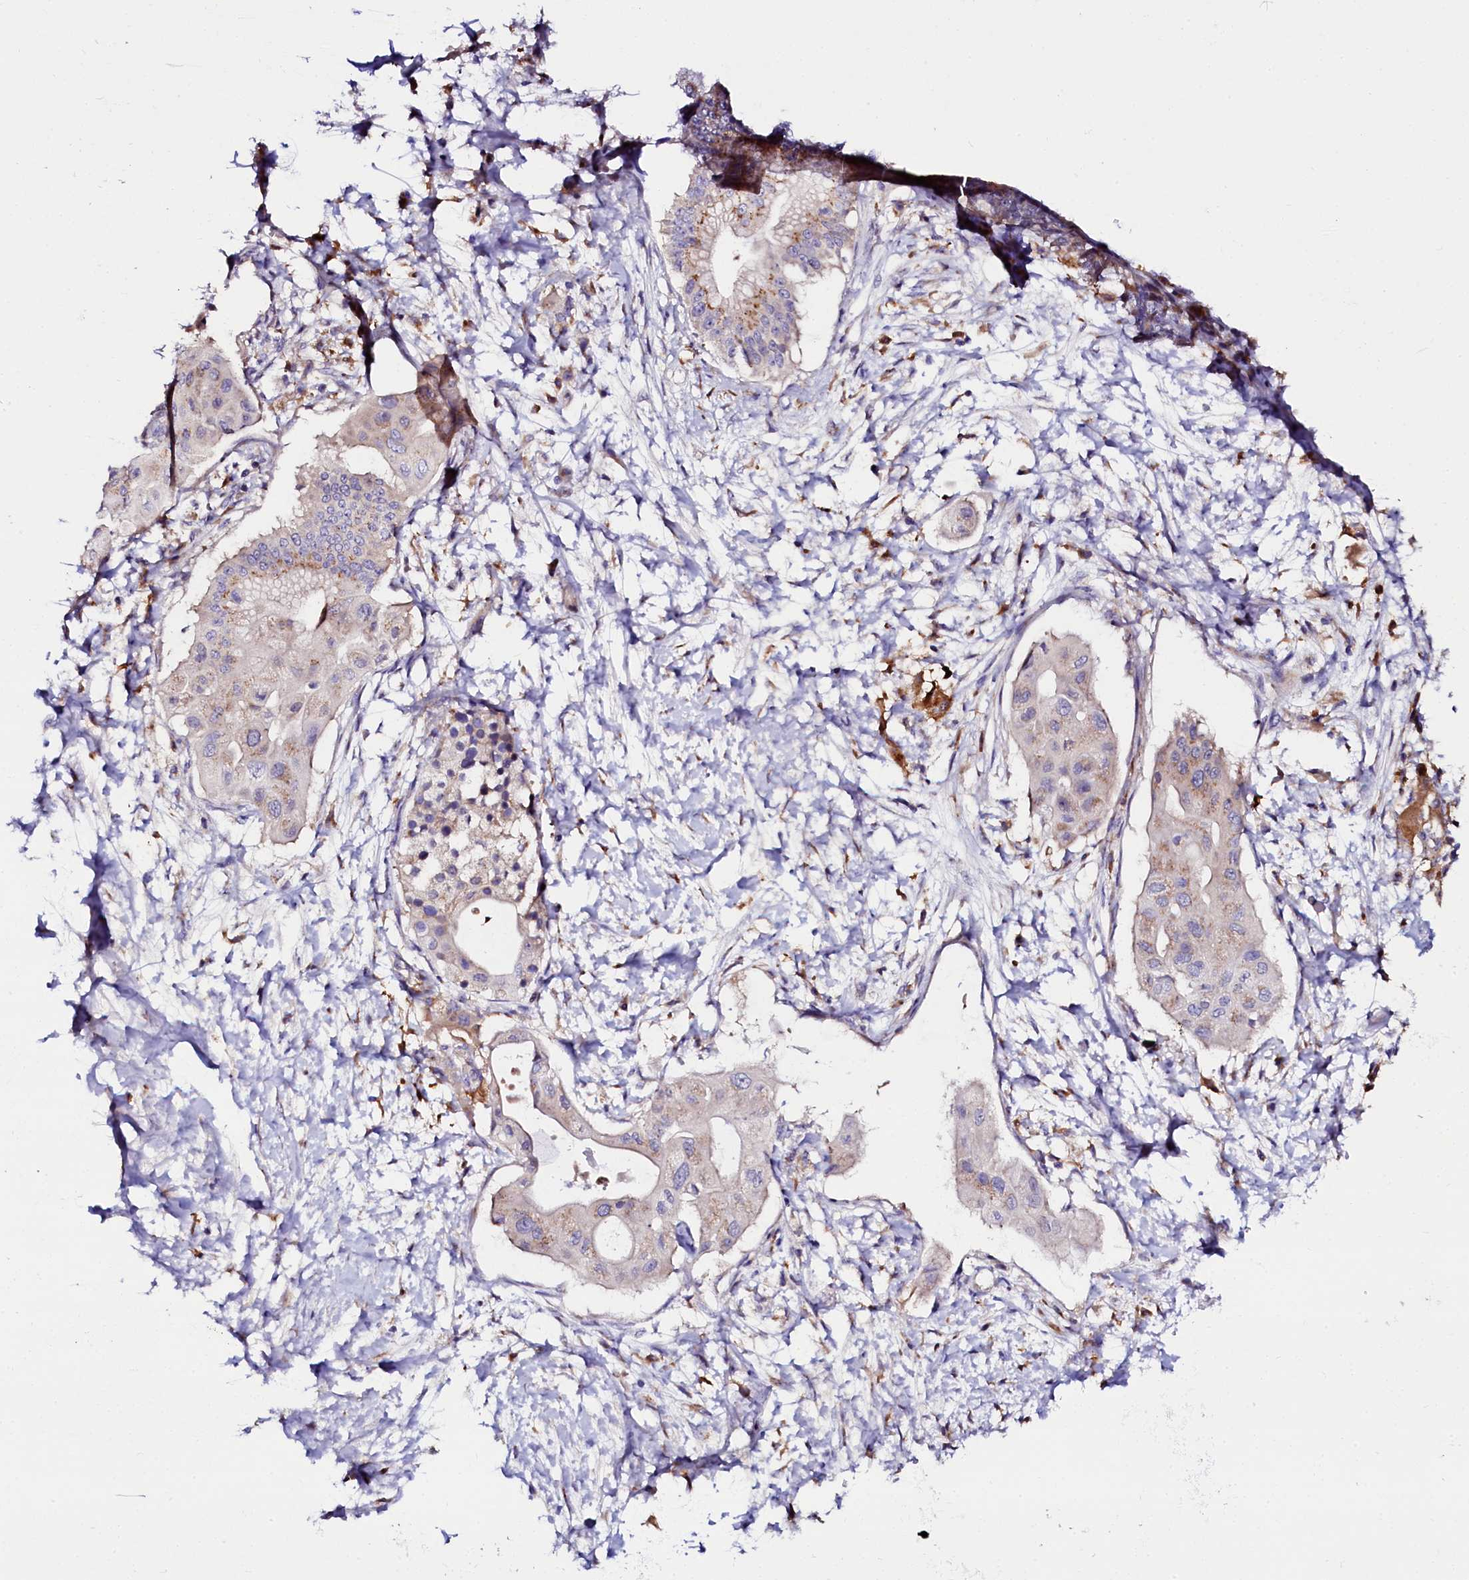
{"staining": {"intensity": "moderate", "quantity": "<25%", "location": "cytoplasmic/membranous"}, "tissue": "pancreatic cancer", "cell_type": "Tumor cells", "image_type": "cancer", "snomed": [{"axis": "morphology", "description": "Adenocarcinoma, NOS"}, {"axis": "topography", "description": "Pancreas"}], "caption": "DAB (3,3'-diaminobenzidine) immunohistochemical staining of human pancreatic cancer demonstrates moderate cytoplasmic/membranous protein staining in approximately <25% of tumor cells.", "gene": "OTOL1", "patient": {"sex": "male", "age": 68}}